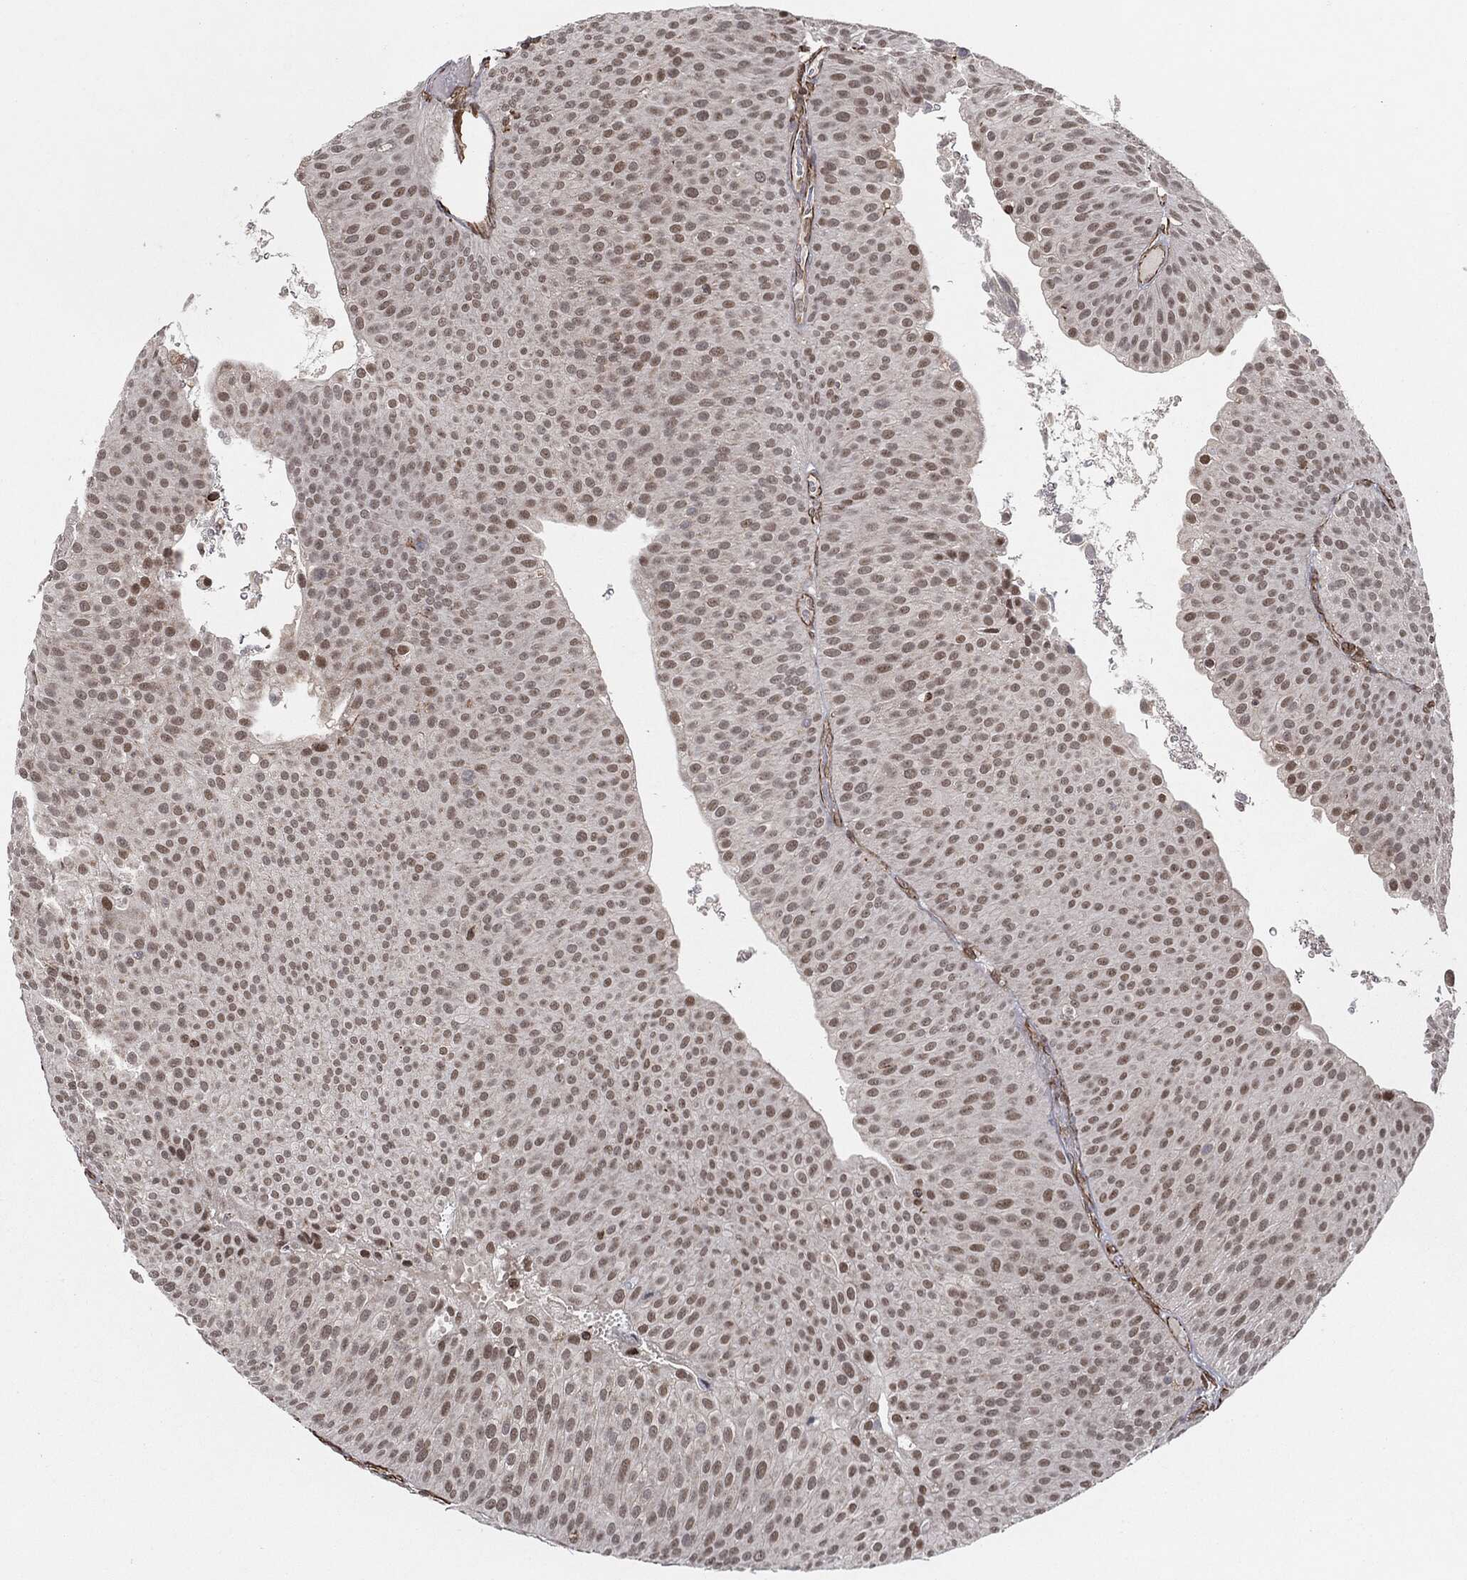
{"staining": {"intensity": "moderate", "quantity": "25%-75%", "location": "nuclear"}, "tissue": "urothelial cancer", "cell_type": "Tumor cells", "image_type": "cancer", "snomed": [{"axis": "morphology", "description": "Urothelial carcinoma, Low grade"}, {"axis": "topography", "description": "Urinary bladder"}], "caption": "Protein positivity by immunohistochemistry (IHC) demonstrates moderate nuclear expression in approximately 25%-75% of tumor cells in low-grade urothelial carcinoma. The staining was performed using DAB, with brown indicating positive protein expression. Nuclei are stained blue with hematoxylin.", "gene": "TP53RK", "patient": {"sex": "male", "age": 65}}